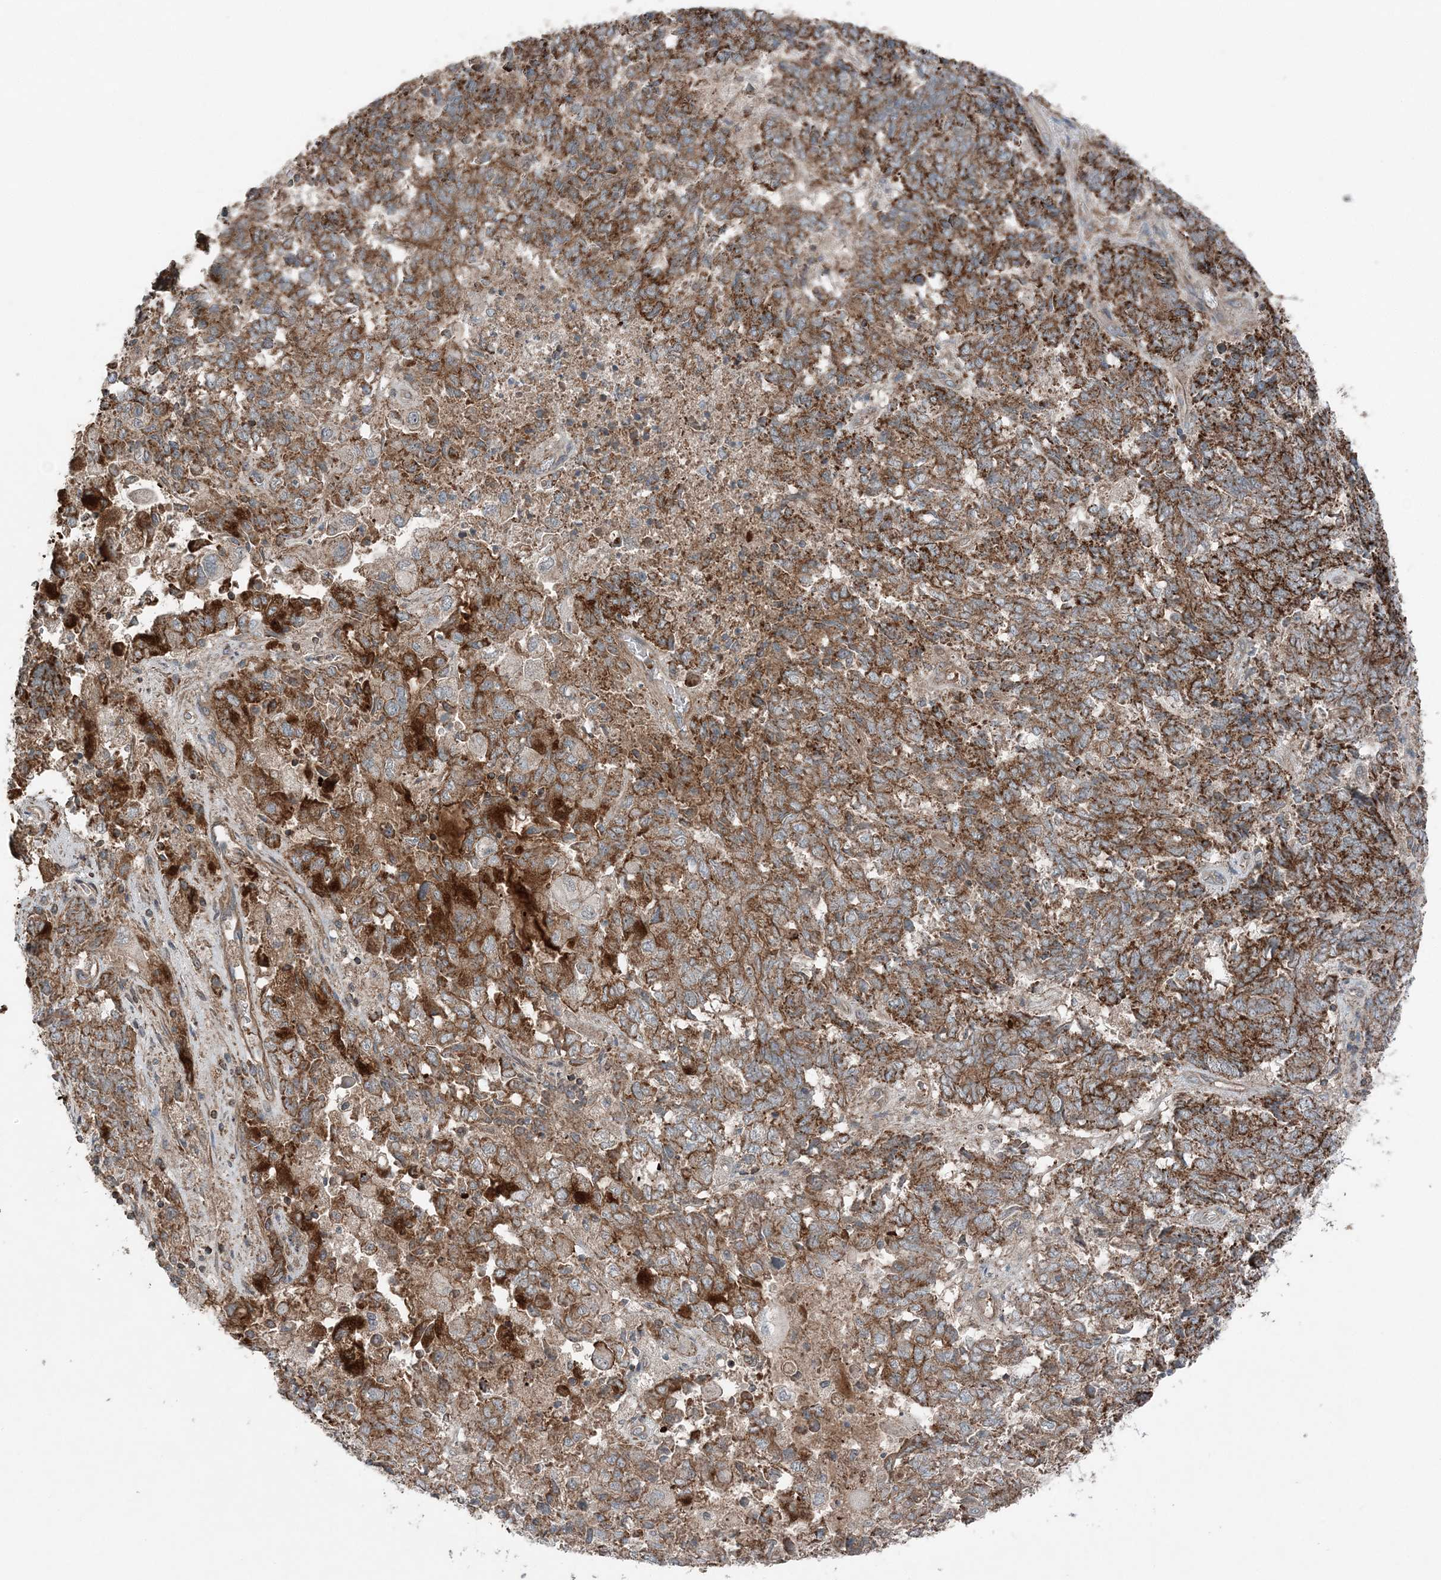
{"staining": {"intensity": "moderate", "quantity": ">75%", "location": "cytoplasmic/membranous"}, "tissue": "endometrial cancer", "cell_type": "Tumor cells", "image_type": "cancer", "snomed": [{"axis": "morphology", "description": "Adenocarcinoma, NOS"}, {"axis": "topography", "description": "Endometrium"}], "caption": "Immunohistochemical staining of endometrial cancer reveals moderate cytoplasmic/membranous protein positivity in about >75% of tumor cells.", "gene": "KY", "patient": {"sex": "female", "age": 80}}